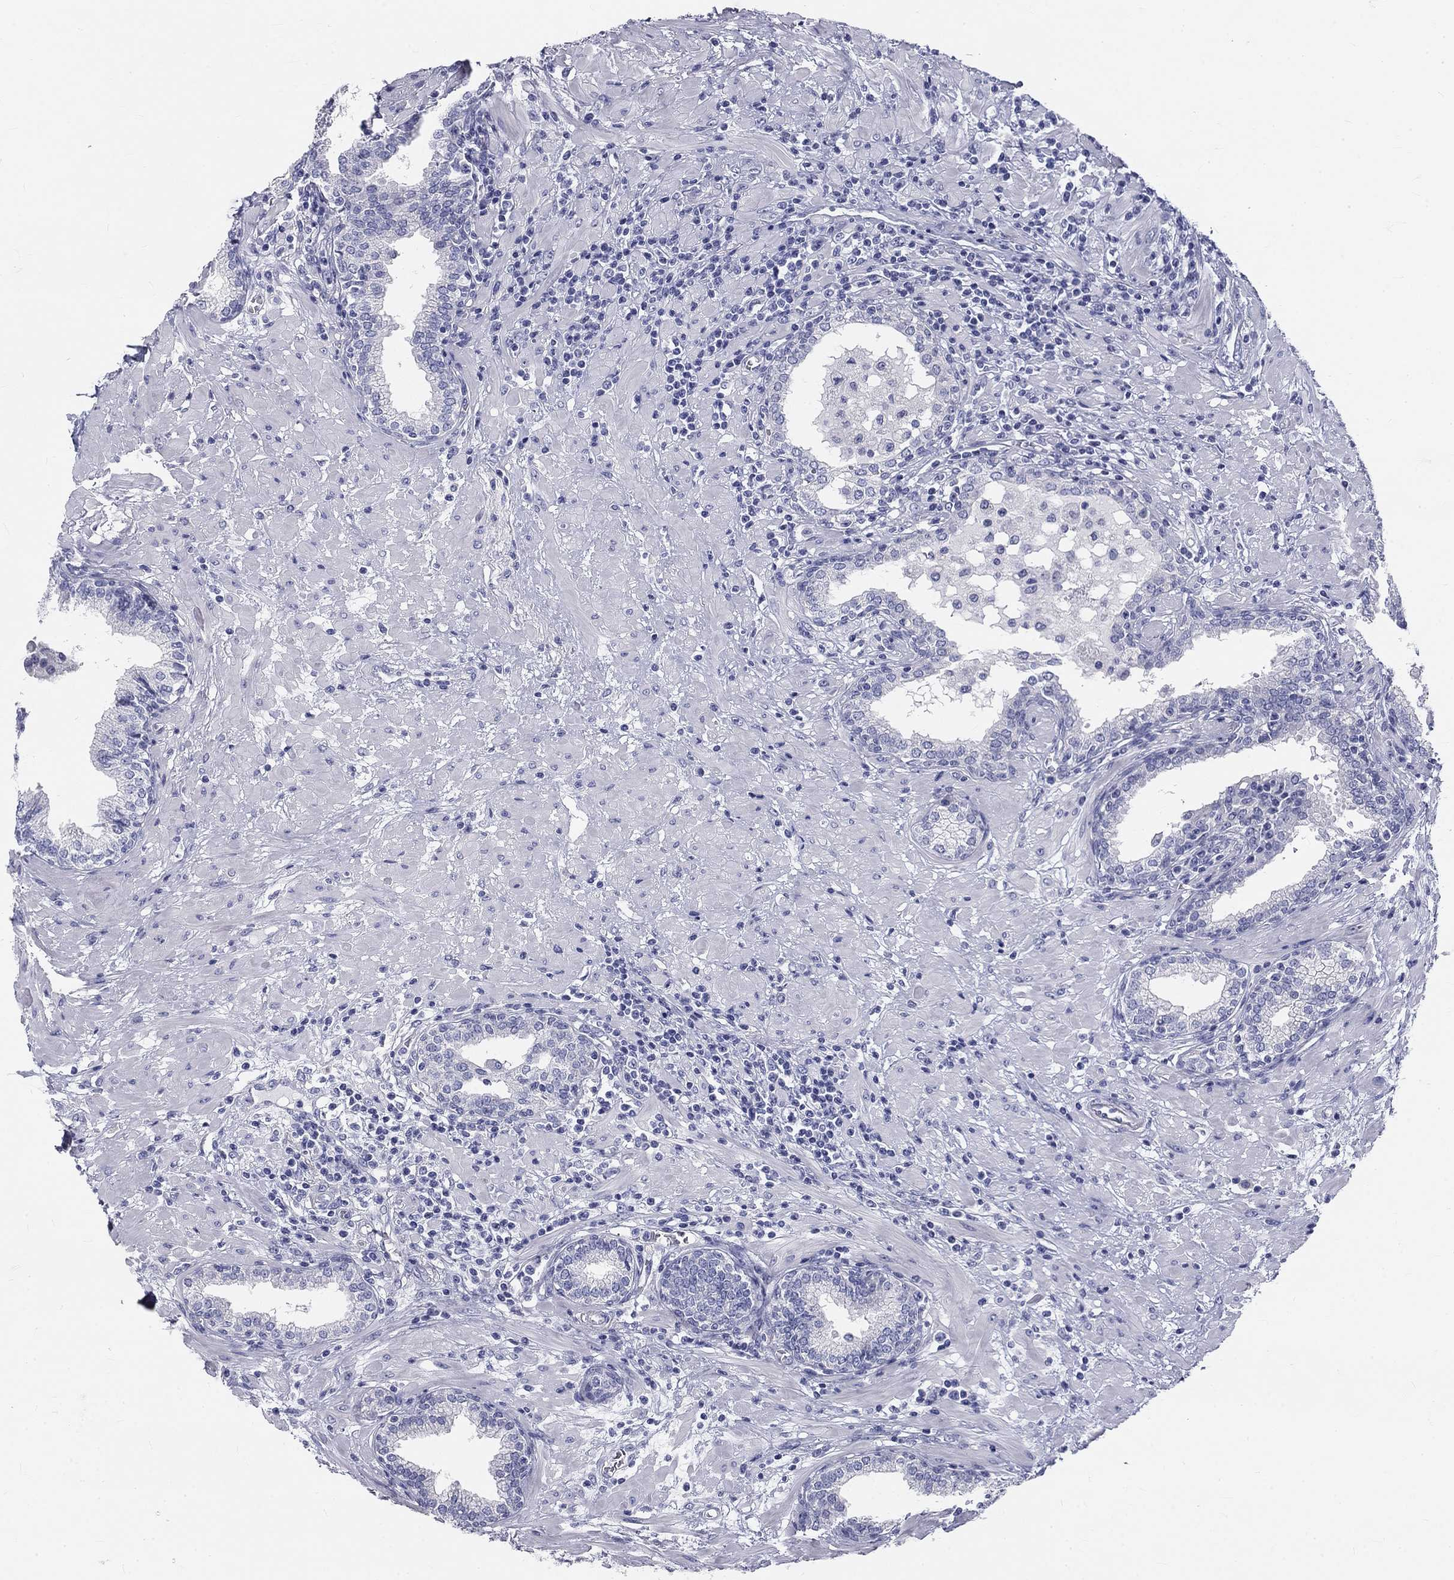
{"staining": {"intensity": "negative", "quantity": "none", "location": "none"}, "tissue": "prostate", "cell_type": "Glandular cells", "image_type": "normal", "snomed": [{"axis": "morphology", "description": "Normal tissue, NOS"}, {"axis": "topography", "description": "Prostate"}], "caption": "Immunohistochemistry (IHC) photomicrograph of benign prostate: human prostate stained with DAB (3,3'-diaminobenzidine) exhibits no significant protein staining in glandular cells.", "gene": "GALNTL5", "patient": {"sex": "male", "age": 64}}